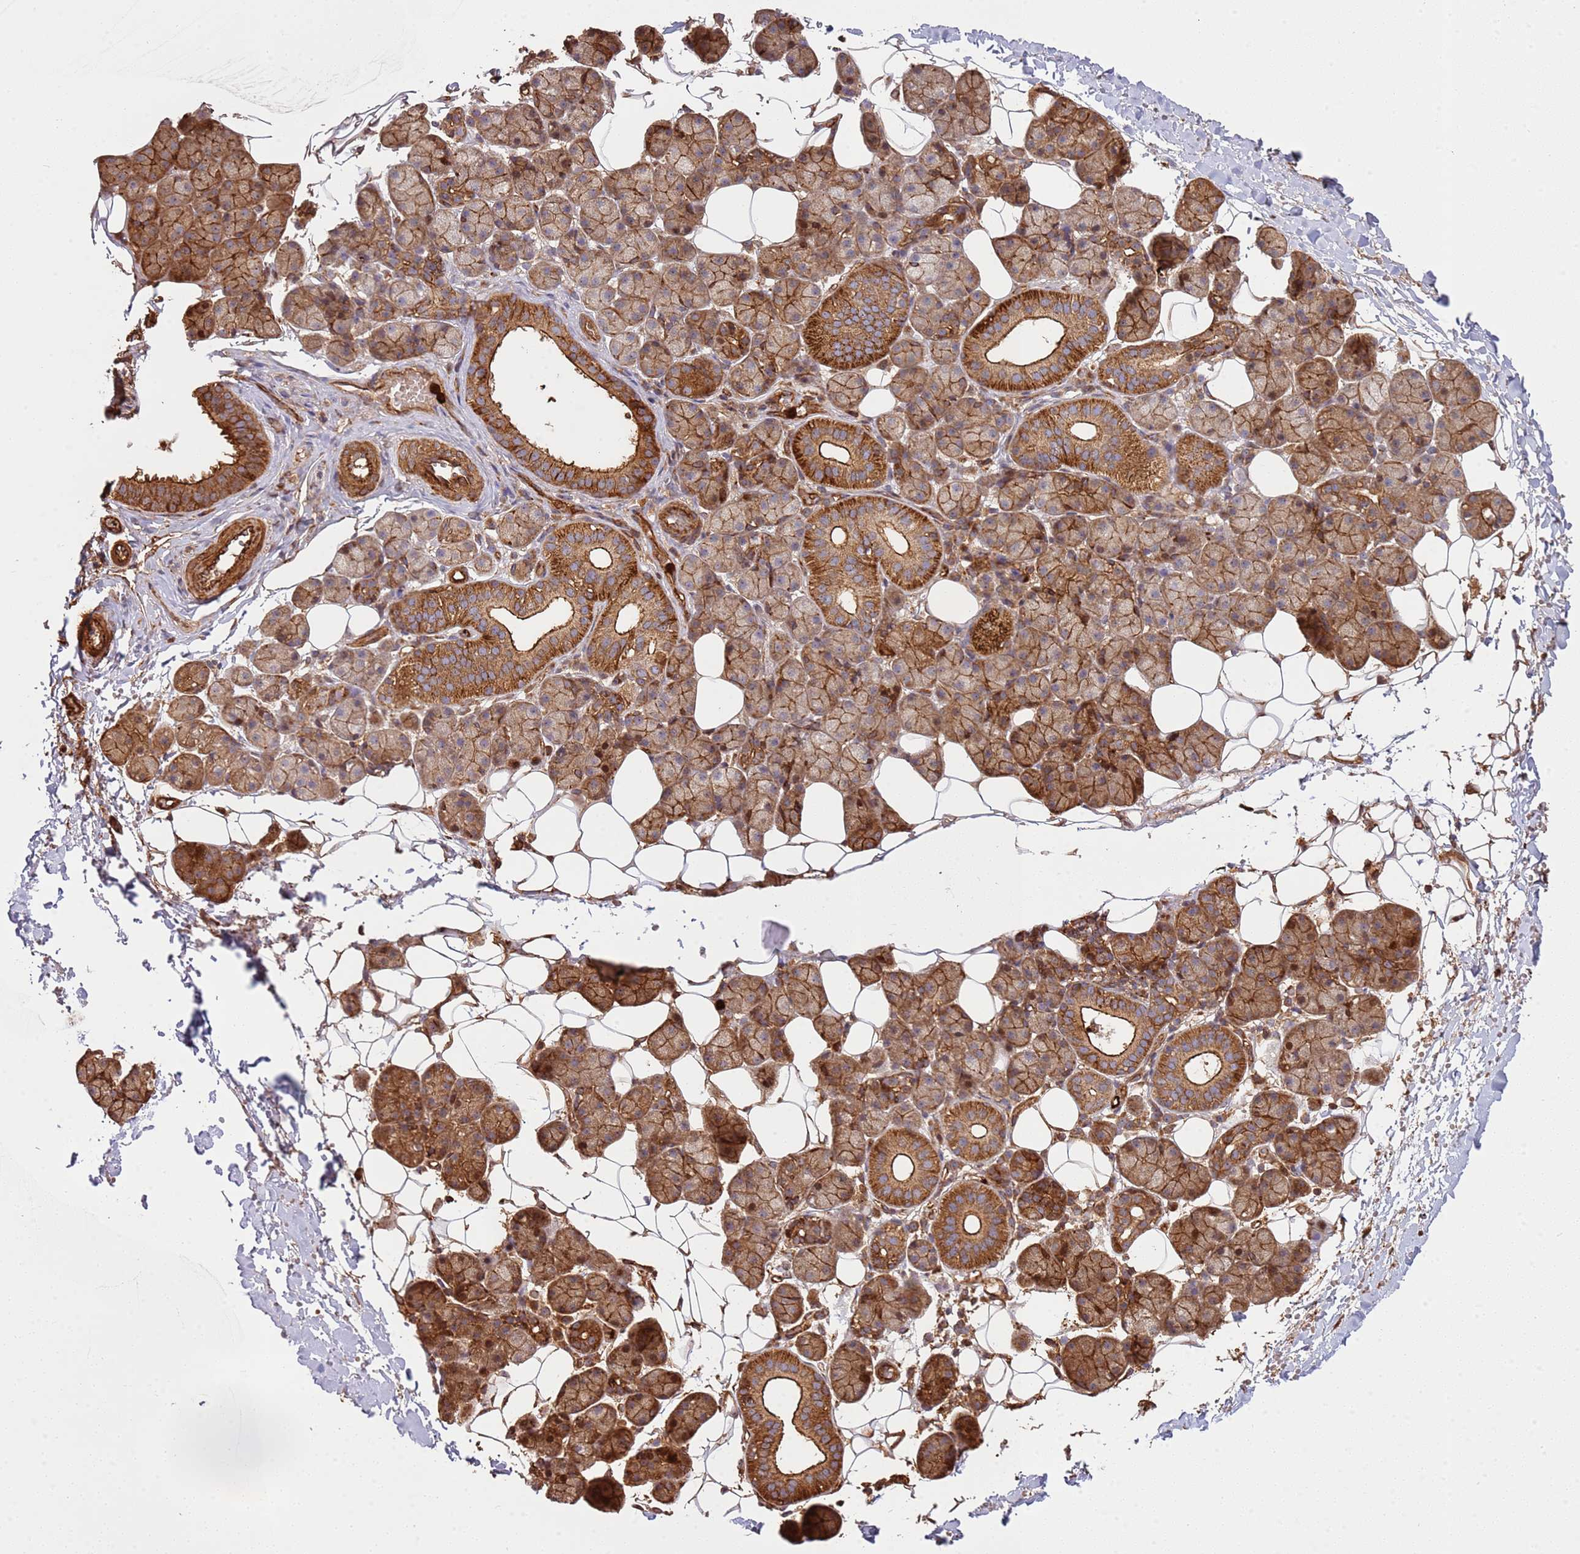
{"staining": {"intensity": "strong", "quantity": ">75%", "location": "cytoplasmic/membranous"}, "tissue": "salivary gland", "cell_type": "Glandular cells", "image_type": "normal", "snomed": [{"axis": "morphology", "description": "Normal tissue, NOS"}, {"axis": "topography", "description": "Salivary gland"}], "caption": "High-magnification brightfield microscopy of benign salivary gland stained with DAB (brown) and counterstained with hematoxylin (blue). glandular cells exhibit strong cytoplasmic/membranous positivity is appreciated in about>75% of cells.", "gene": "NDUFAF4", "patient": {"sex": "female", "age": 33}}